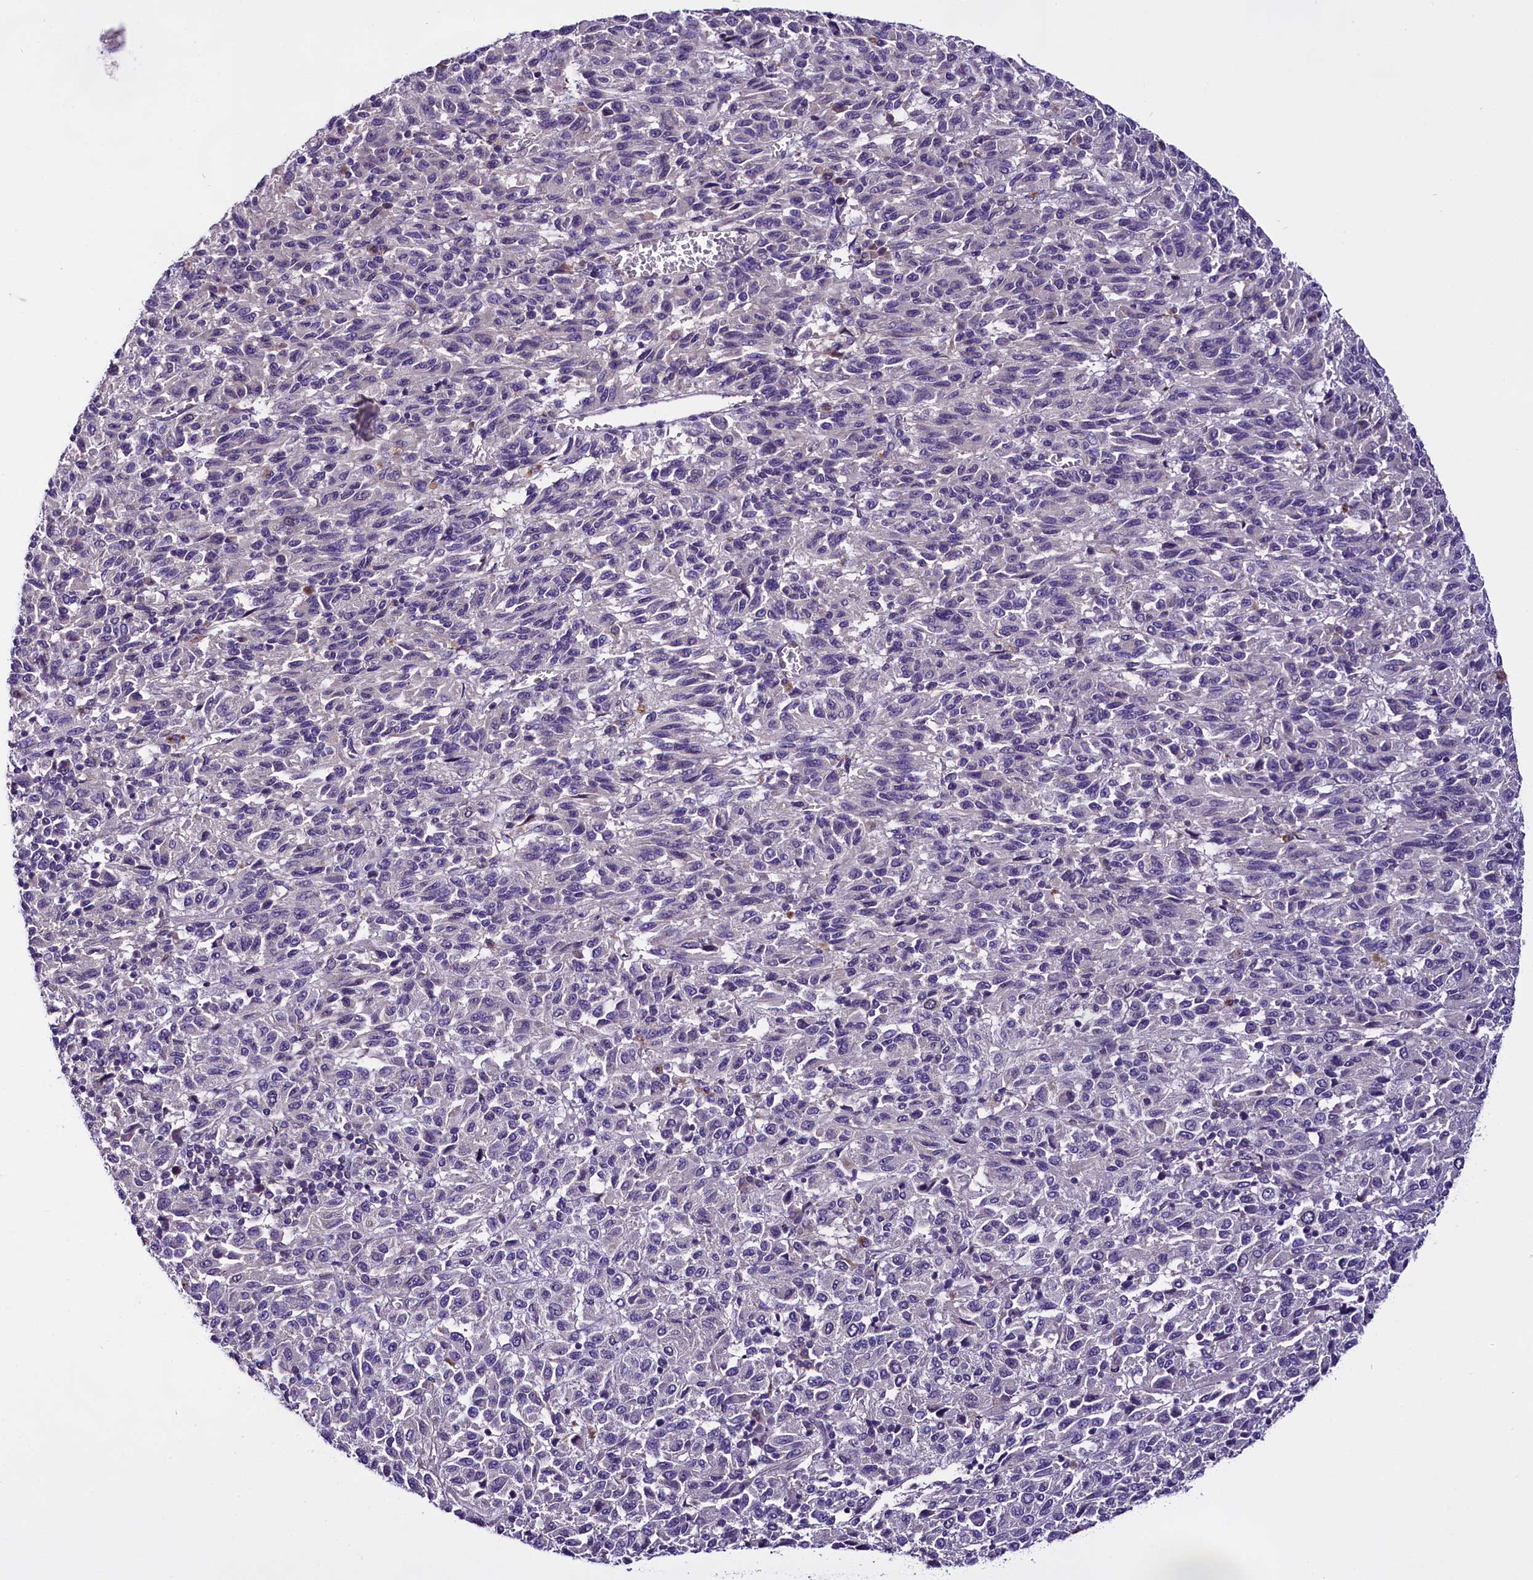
{"staining": {"intensity": "negative", "quantity": "none", "location": "none"}, "tissue": "melanoma", "cell_type": "Tumor cells", "image_type": "cancer", "snomed": [{"axis": "morphology", "description": "Malignant melanoma, Metastatic site"}, {"axis": "topography", "description": "Lung"}], "caption": "This is an immunohistochemistry image of melanoma. There is no expression in tumor cells.", "gene": "C9orf40", "patient": {"sex": "male", "age": 64}}